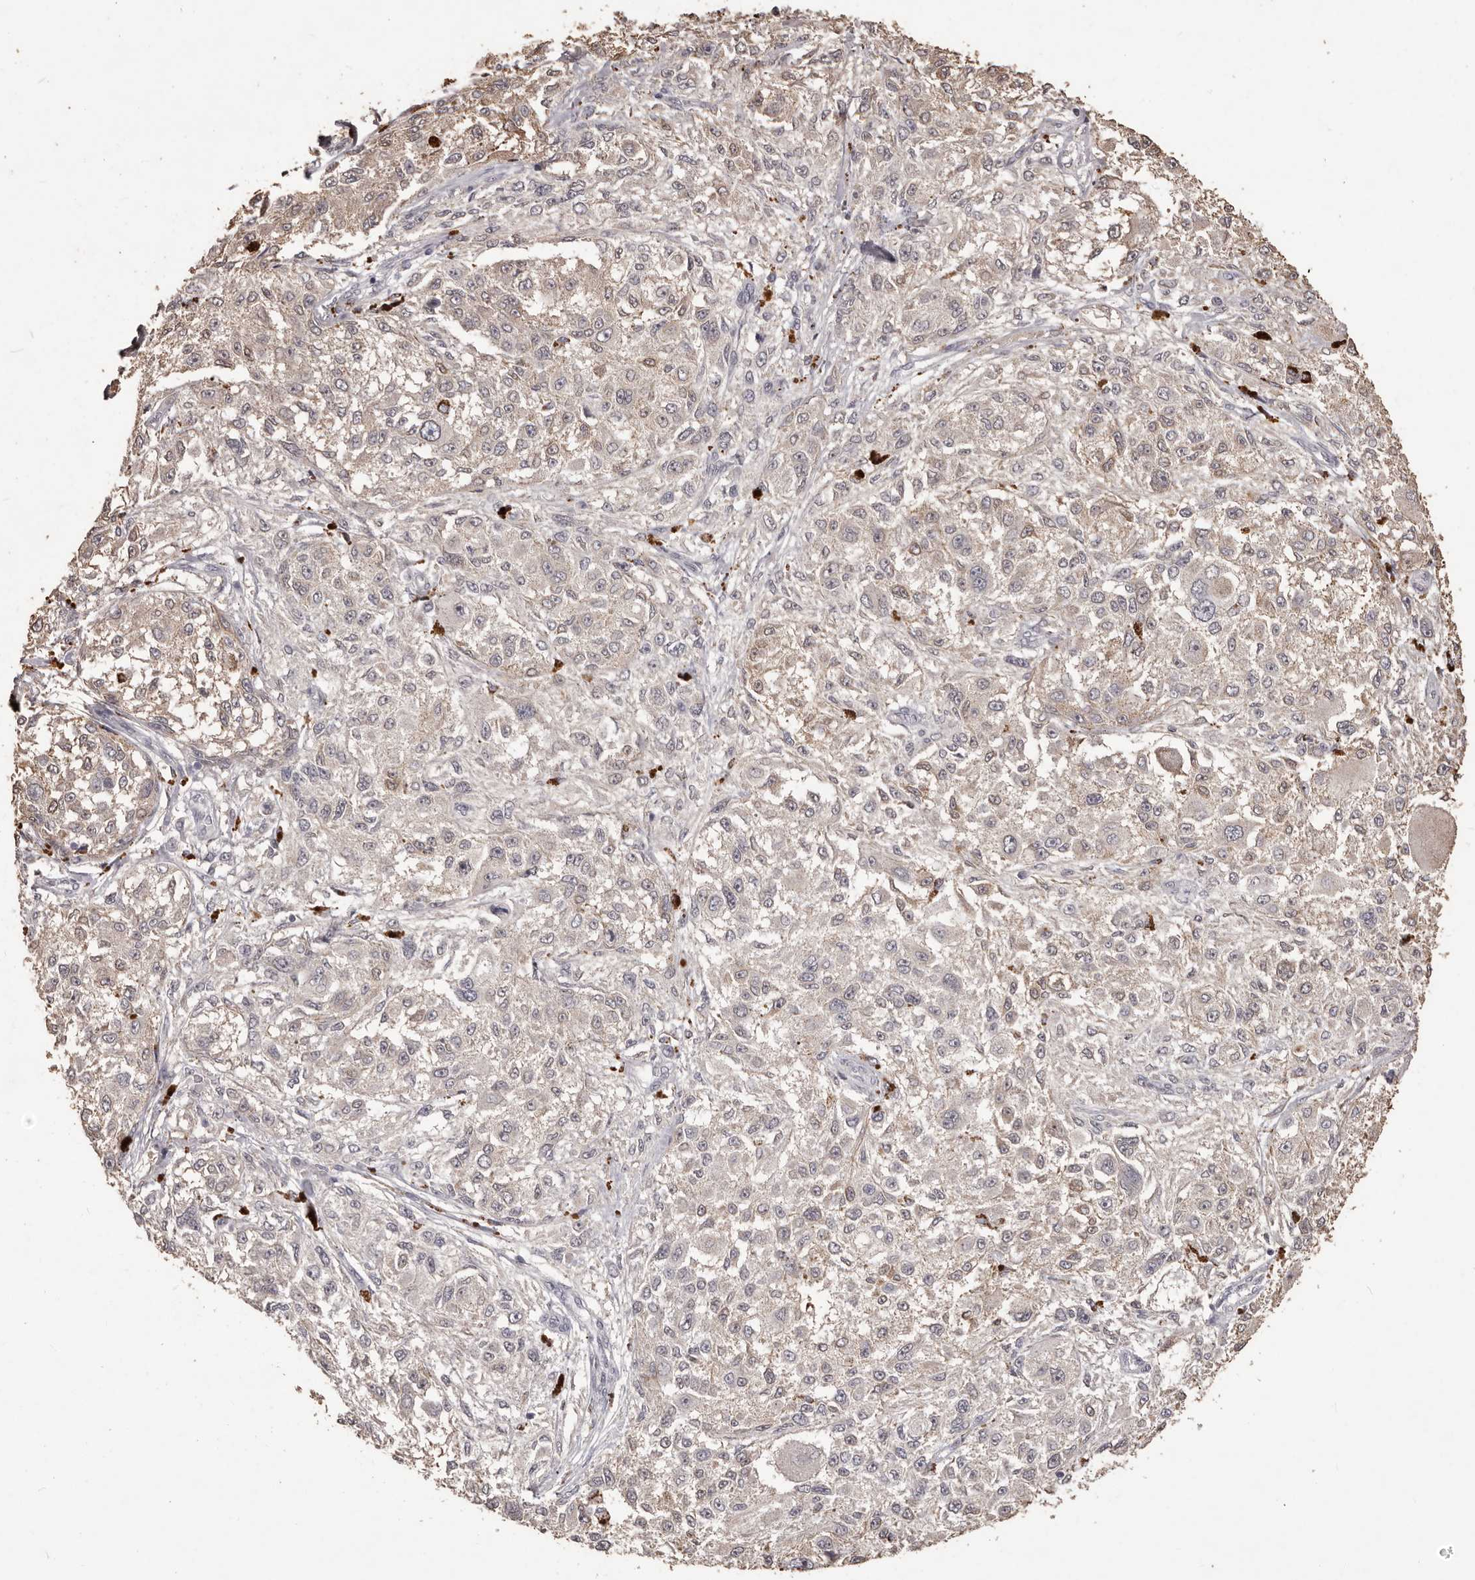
{"staining": {"intensity": "weak", "quantity": ">75%", "location": "cytoplasmic/membranous"}, "tissue": "melanoma", "cell_type": "Tumor cells", "image_type": "cancer", "snomed": [{"axis": "morphology", "description": "Necrosis, NOS"}, {"axis": "morphology", "description": "Malignant melanoma, NOS"}, {"axis": "topography", "description": "Skin"}], "caption": "Immunohistochemistry of human melanoma reveals low levels of weak cytoplasmic/membranous positivity in about >75% of tumor cells. Nuclei are stained in blue.", "gene": "PRSS27", "patient": {"sex": "female", "age": 87}}